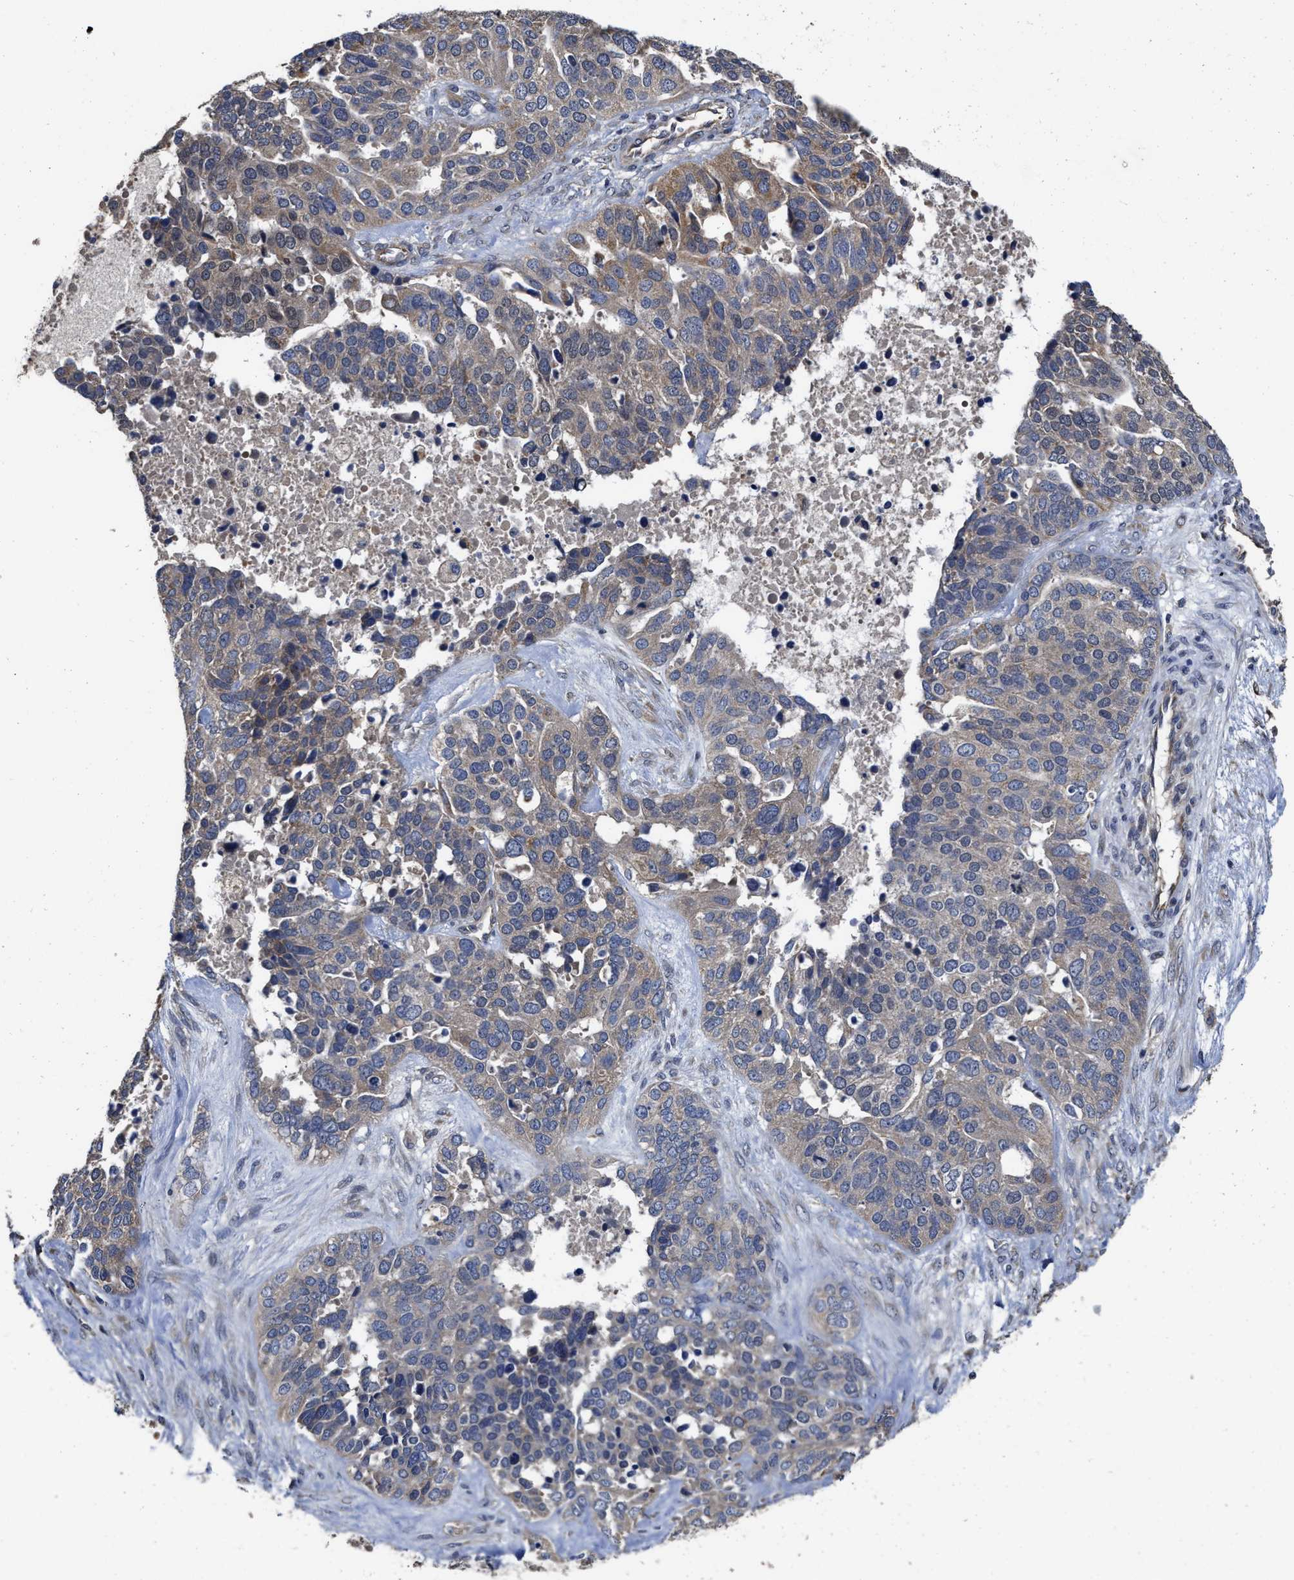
{"staining": {"intensity": "weak", "quantity": "25%-75%", "location": "cytoplasmic/membranous"}, "tissue": "ovarian cancer", "cell_type": "Tumor cells", "image_type": "cancer", "snomed": [{"axis": "morphology", "description": "Cystadenocarcinoma, serous, NOS"}, {"axis": "topography", "description": "Ovary"}], "caption": "Ovarian cancer stained for a protein demonstrates weak cytoplasmic/membranous positivity in tumor cells.", "gene": "TRAF6", "patient": {"sex": "female", "age": 44}}